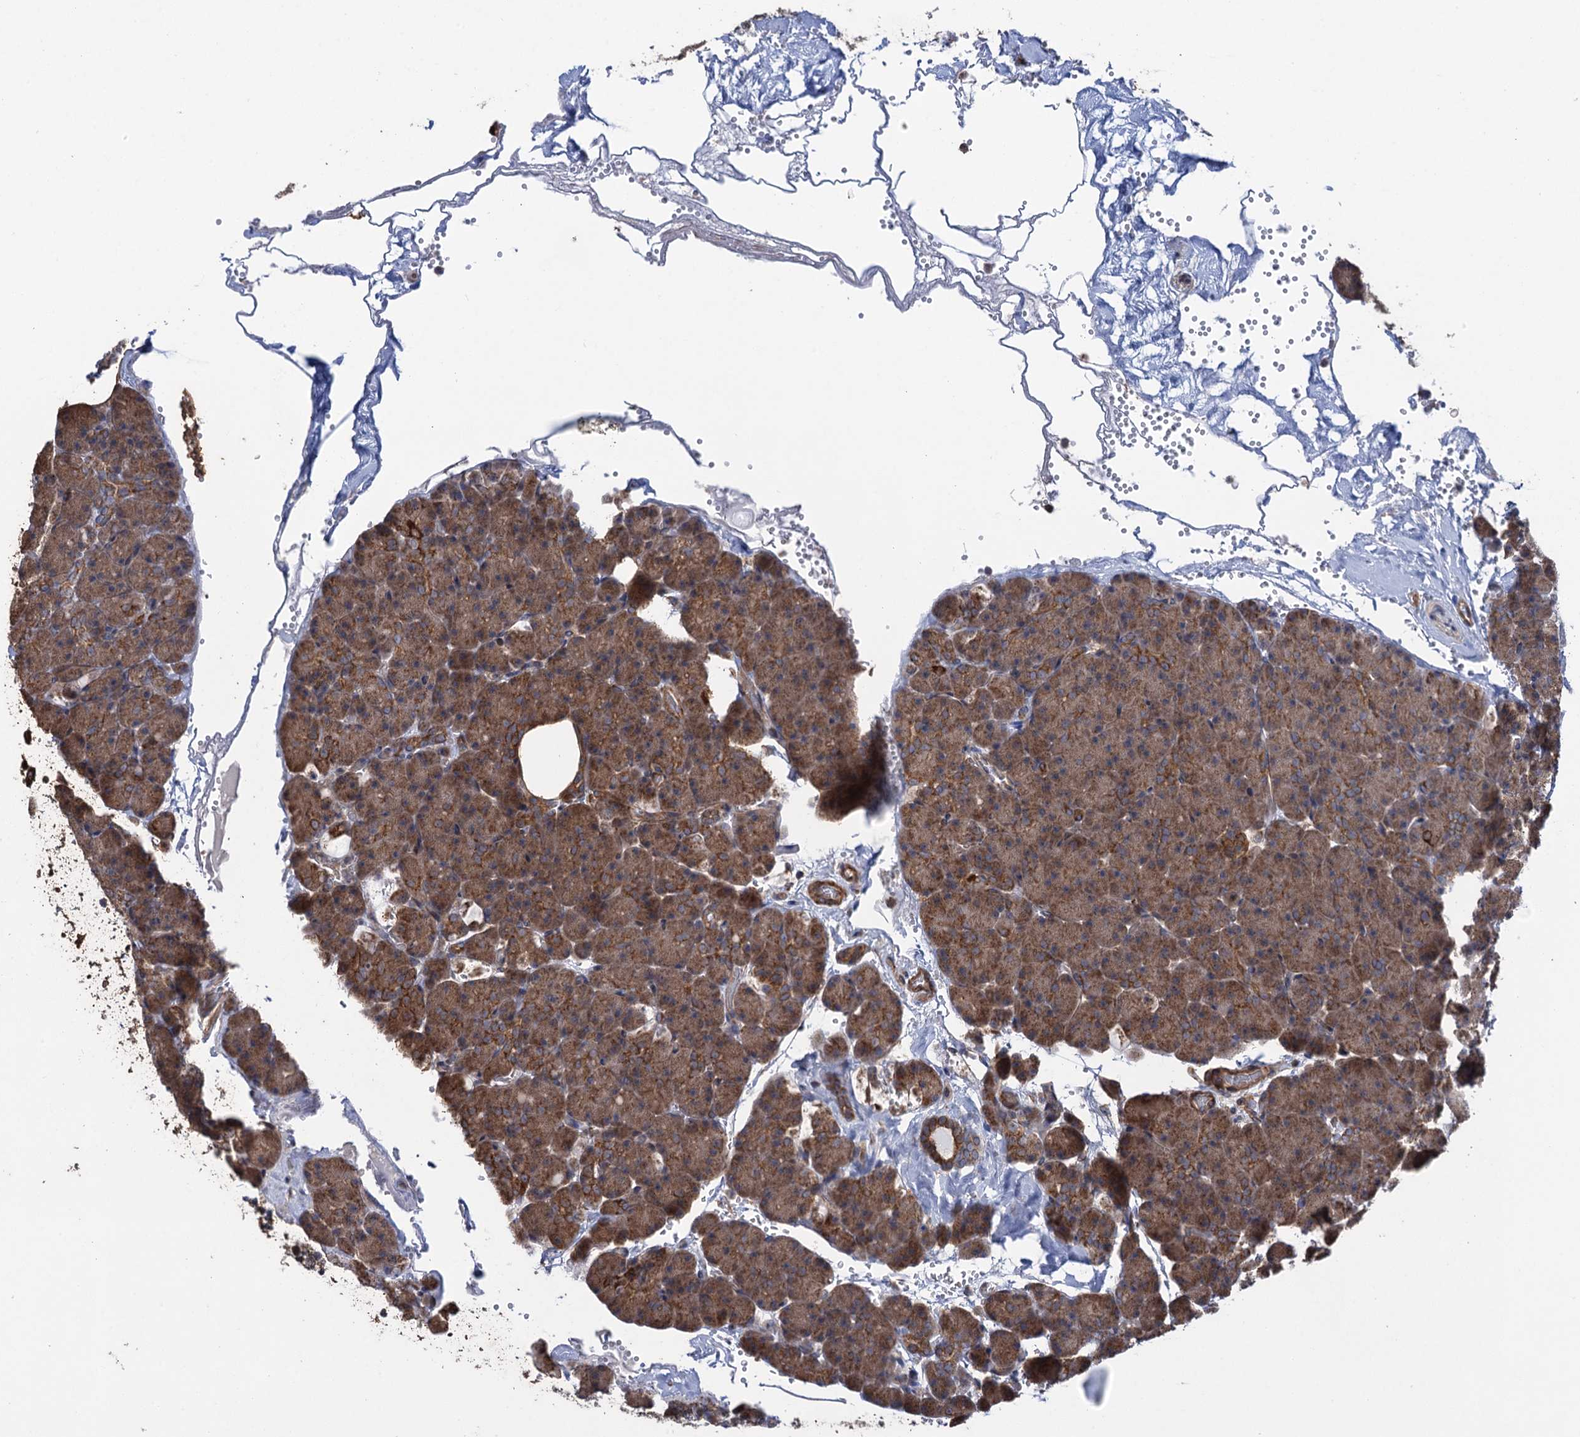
{"staining": {"intensity": "moderate", "quantity": ">75%", "location": "cytoplasmic/membranous"}, "tissue": "pancreas", "cell_type": "Exocrine glandular cells", "image_type": "normal", "snomed": [{"axis": "morphology", "description": "Normal tissue, NOS"}, {"axis": "topography", "description": "Pancreas"}], "caption": "Benign pancreas displays moderate cytoplasmic/membranous staining in approximately >75% of exocrine glandular cells, visualized by immunohistochemistry. The staining was performed using DAB to visualize the protein expression in brown, while the nuclei were stained in blue with hematoxylin (Magnification: 20x).", "gene": "HAUS1", "patient": {"sex": "male", "age": 36}}